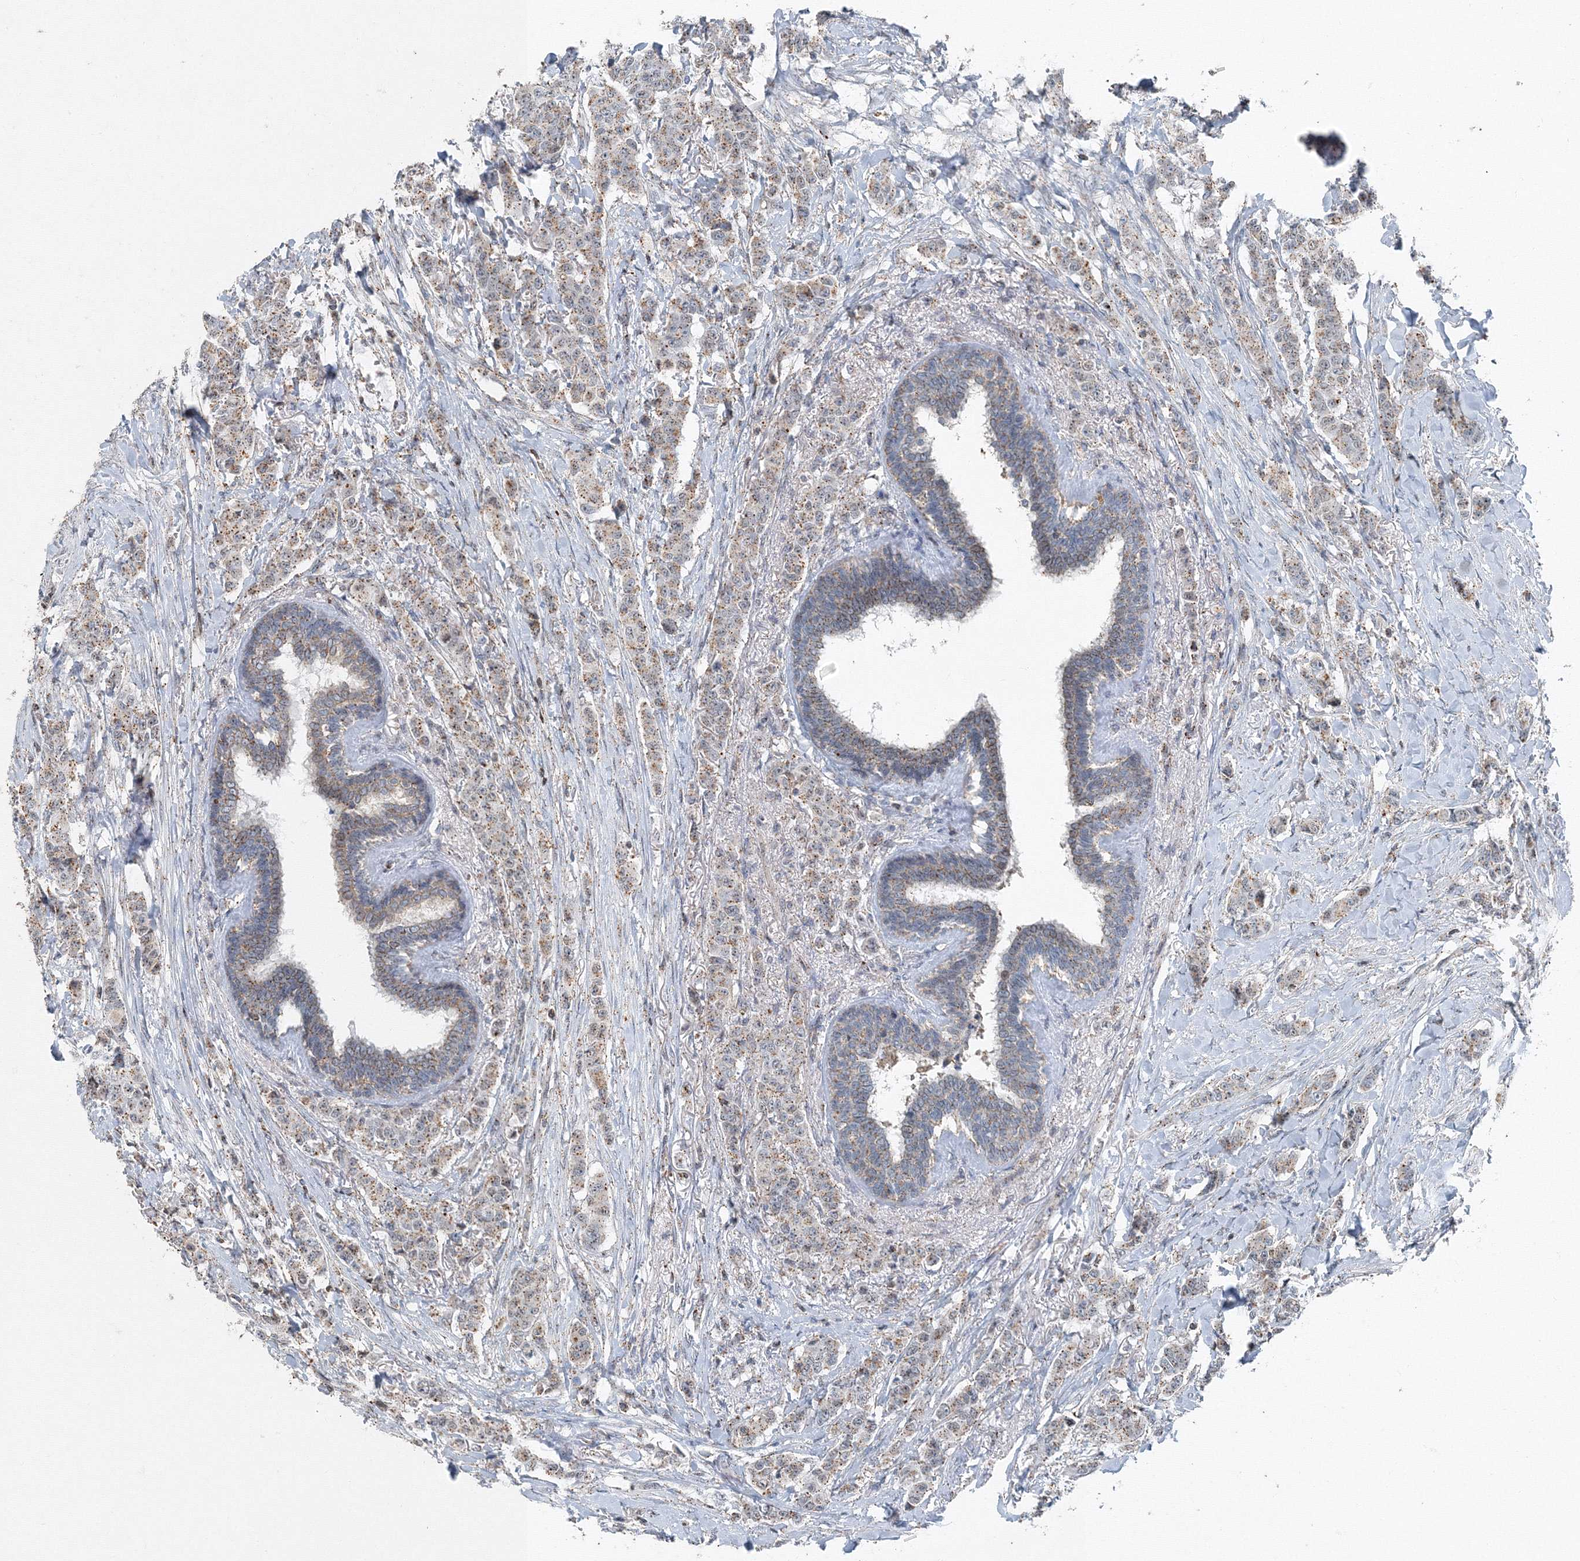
{"staining": {"intensity": "weak", "quantity": ">75%", "location": "cytoplasmic/membranous"}, "tissue": "breast cancer", "cell_type": "Tumor cells", "image_type": "cancer", "snomed": [{"axis": "morphology", "description": "Duct carcinoma"}, {"axis": "topography", "description": "Breast"}], "caption": "Breast cancer (invasive ductal carcinoma) tissue shows weak cytoplasmic/membranous positivity in approximately >75% of tumor cells, visualized by immunohistochemistry.", "gene": "AASDH", "patient": {"sex": "female", "age": 40}}